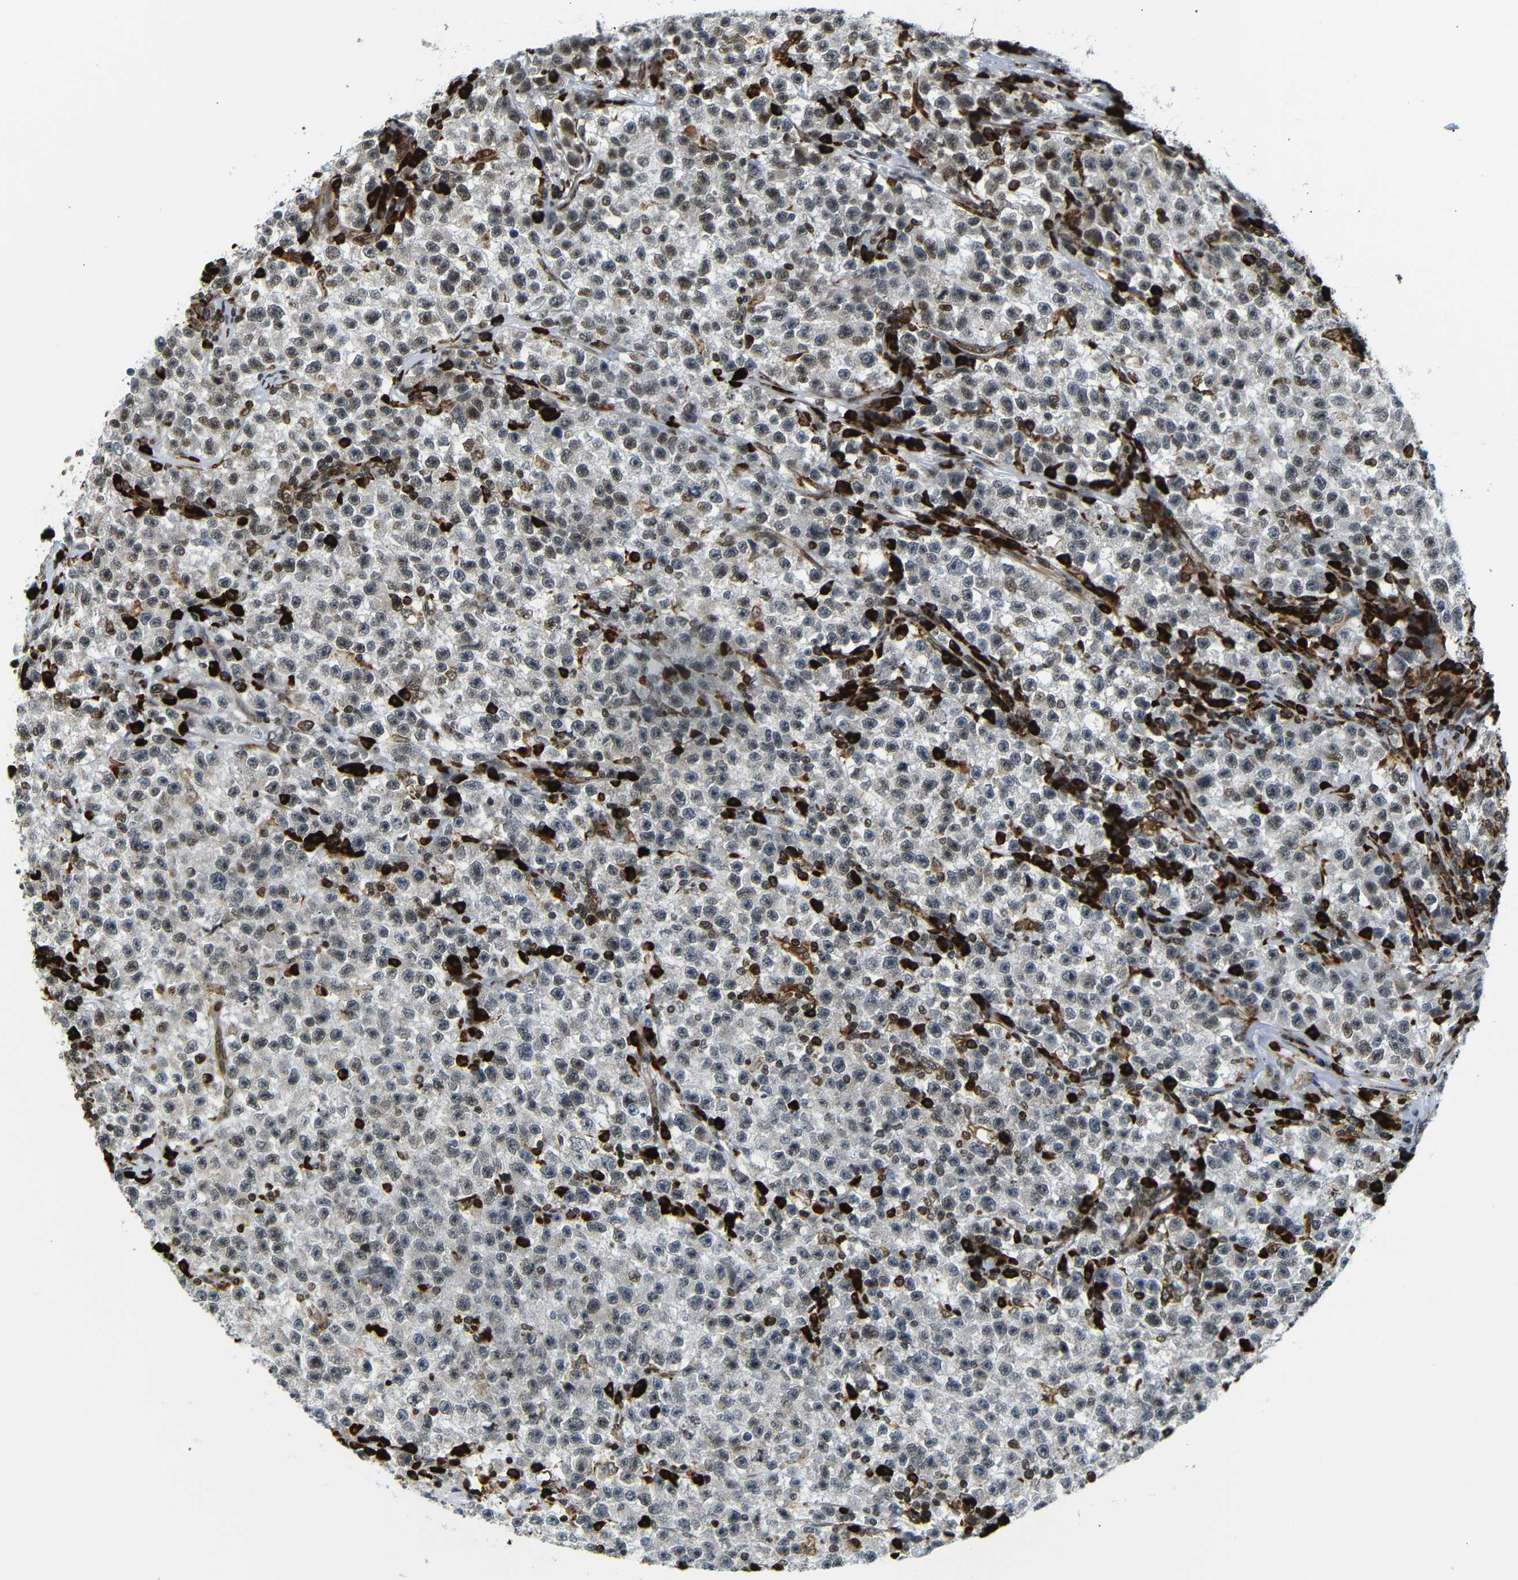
{"staining": {"intensity": "moderate", "quantity": "<25%", "location": "nuclear"}, "tissue": "testis cancer", "cell_type": "Tumor cells", "image_type": "cancer", "snomed": [{"axis": "morphology", "description": "Seminoma, NOS"}, {"axis": "topography", "description": "Testis"}], "caption": "The immunohistochemical stain shows moderate nuclear expression in tumor cells of seminoma (testis) tissue. The protein of interest is stained brown, and the nuclei are stained in blue (DAB (3,3'-diaminobenzidine) IHC with brightfield microscopy, high magnification).", "gene": "SPCS2", "patient": {"sex": "male", "age": 22}}